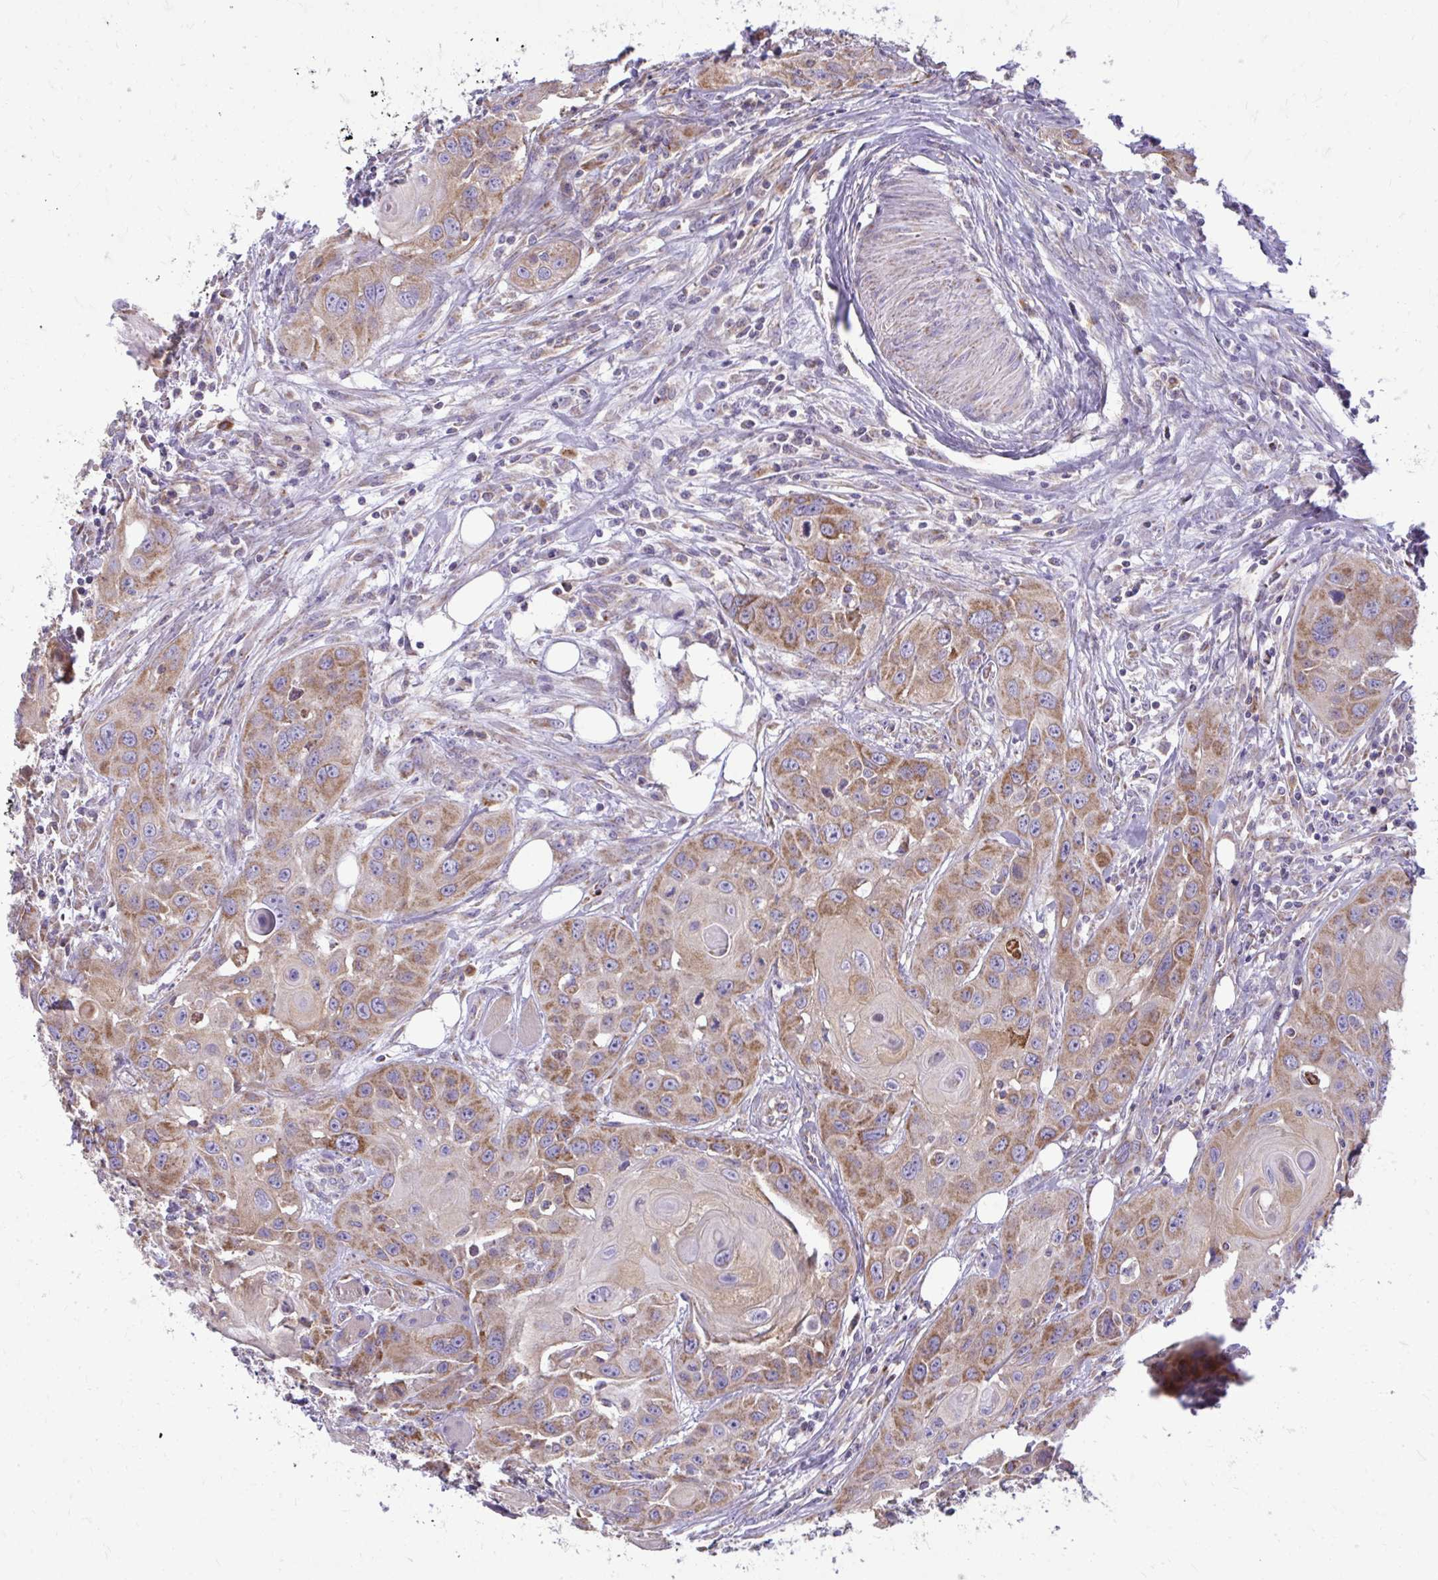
{"staining": {"intensity": "moderate", "quantity": ">75%", "location": "cytoplasmic/membranous"}, "tissue": "head and neck cancer", "cell_type": "Tumor cells", "image_type": "cancer", "snomed": [{"axis": "morphology", "description": "Squamous cell carcinoma, NOS"}, {"axis": "topography", "description": "Oral tissue"}, {"axis": "topography", "description": "Head-Neck"}], "caption": "A micrograph of head and neck cancer stained for a protein shows moderate cytoplasmic/membranous brown staining in tumor cells. (DAB IHC with brightfield microscopy, high magnification).", "gene": "IFIT1", "patient": {"sex": "male", "age": 58}}